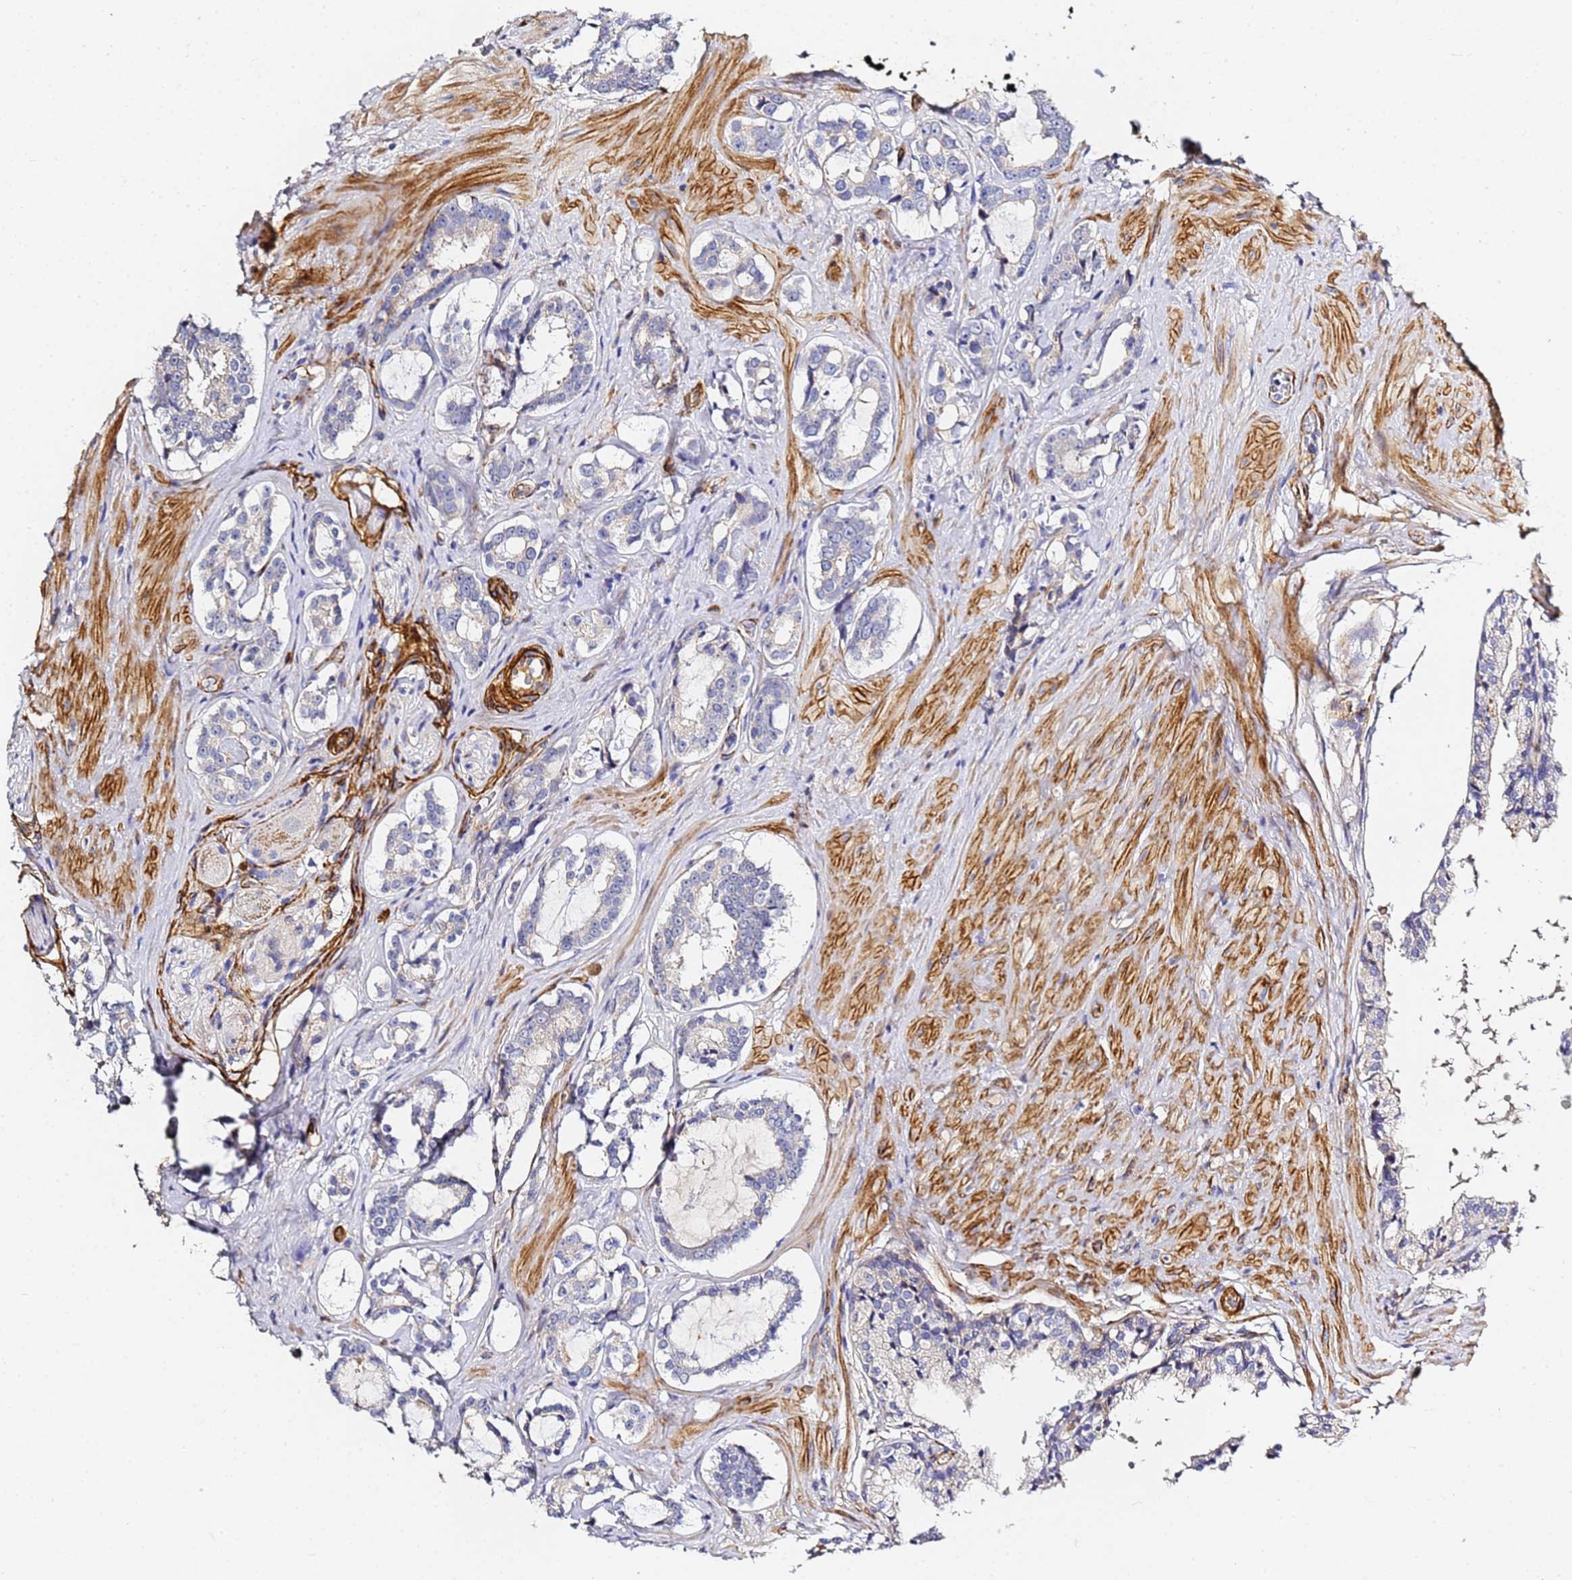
{"staining": {"intensity": "negative", "quantity": "none", "location": "none"}, "tissue": "prostate cancer", "cell_type": "Tumor cells", "image_type": "cancer", "snomed": [{"axis": "morphology", "description": "Adenocarcinoma, High grade"}, {"axis": "topography", "description": "Prostate"}], "caption": "DAB (3,3'-diaminobenzidine) immunohistochemical staining of human prostate cancer exhibits no significant expression in tumor cells. (Brightfield microscopy of DAB immunohistochemistry (IHC) at high magnification).", "gene": "CFH", "patient": {"sex": "male", "age": 58}}